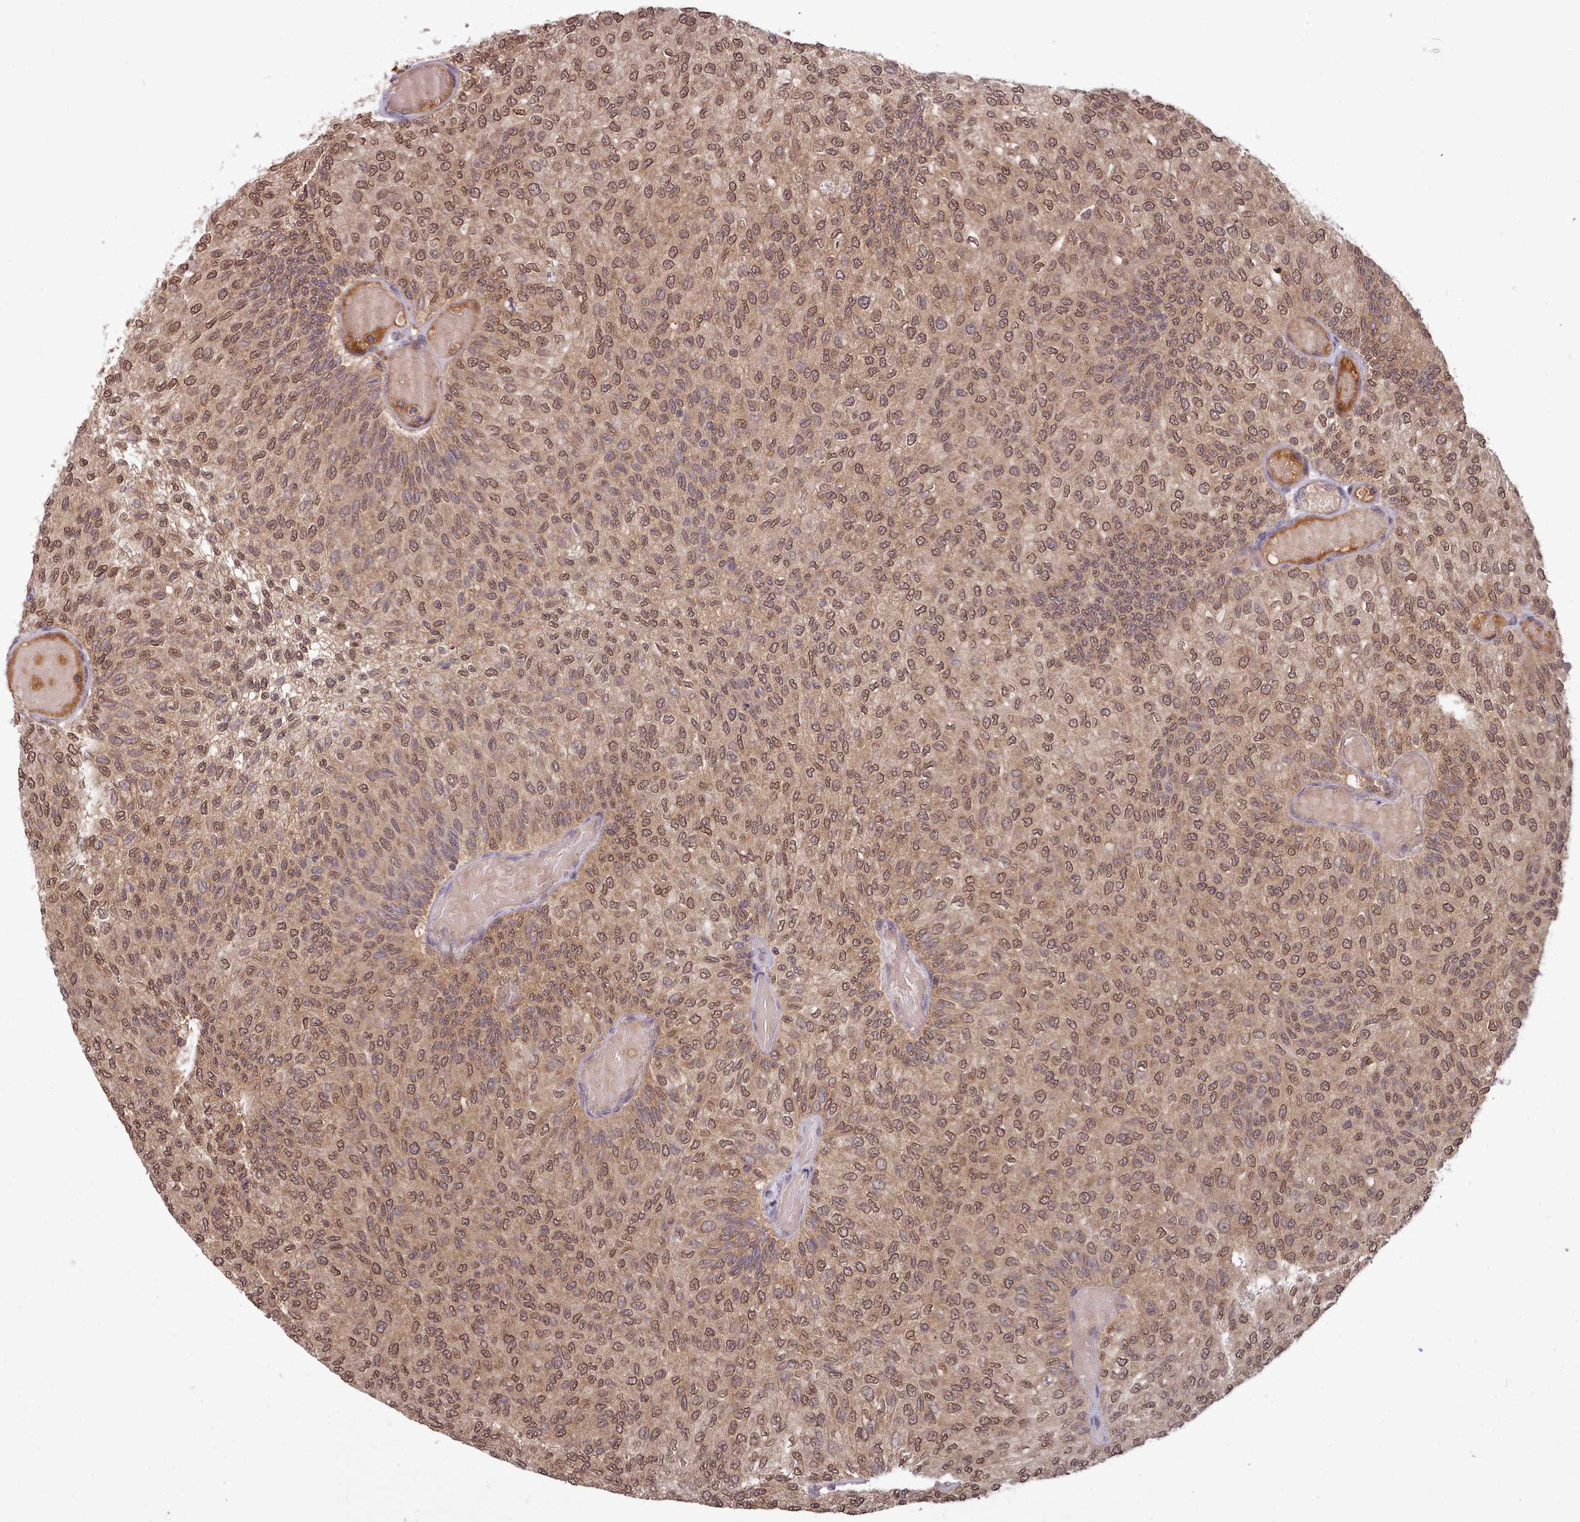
{"staining": {"intensity": "moderate", "quantity": ">75%", "location": "nuclear"}, "tissue": "urothelial cancer", "cell_type": "Tumor cells", "image_type": "cancer", "snomed": [{"axis": "morphology", "description": "Urothelial carcinoma, Low grade"}, {"axis": "topography", "description": "Urinary bladder"}], "caption": "A brown stain shows moderate nuclear positivity of a protein in human urothelial carcinoma (low-grade) tumor cells.", "gene": "PIP4P1", "patient": {"sex": "male", "age": 78}}